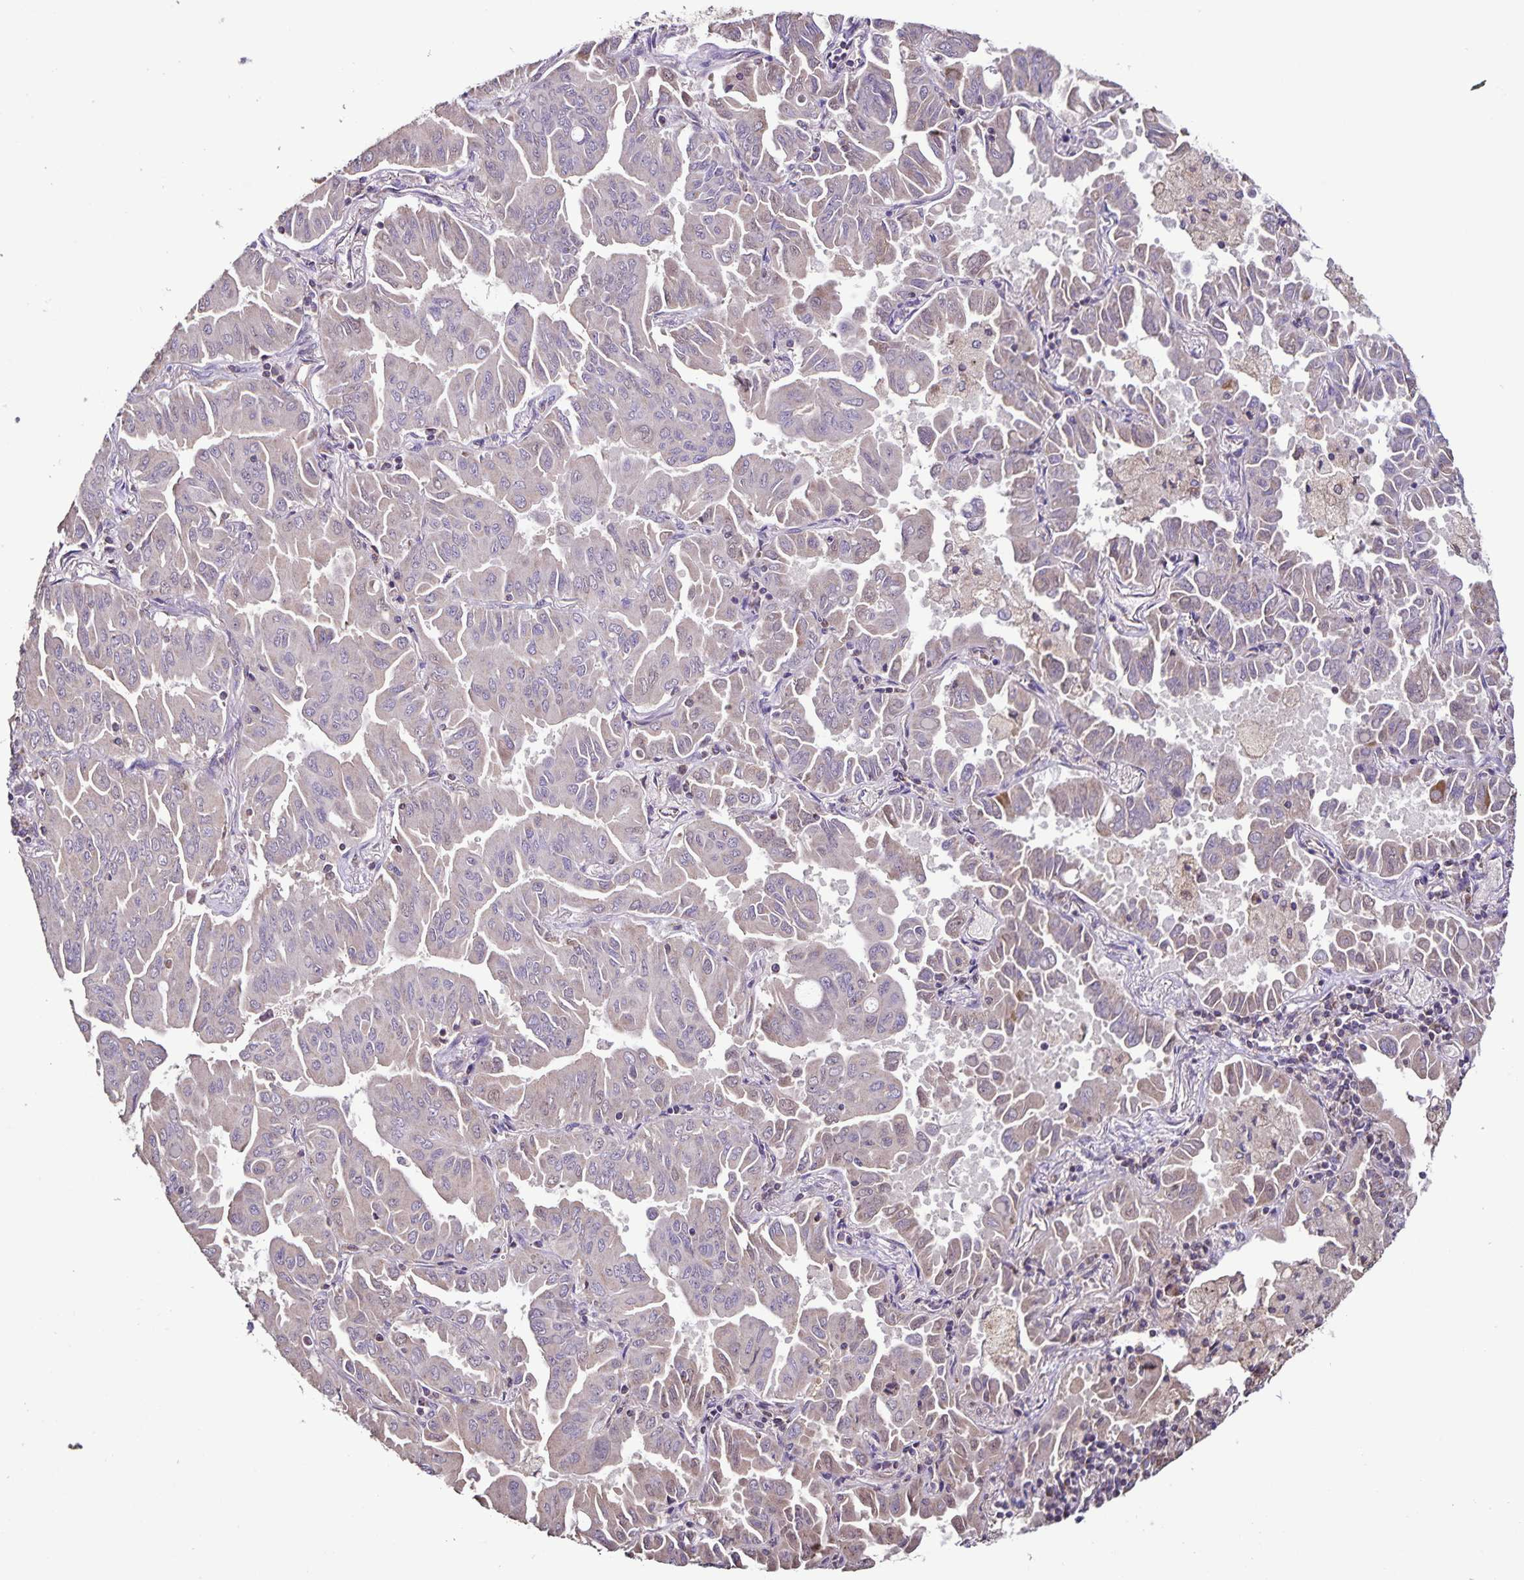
{"staining": {"intensity": "negative", "quantity": "none", "location": "none"}, "tissue": "lung cancer", "cell_type": "Tumor cells", "image_type": "cancer", "snomed": [{"axis": "morphology", "description": "Adenocarcinoma, NOS"}, {"axis": "topography", "description": "Lung"}], "caption": "Human lung cancer stained for a protein using immunohistochemistry (IHC) displays no positivity in tumor cells.", "gene": "MAN1A1", "patient": {"sex": "male", "age": 64}}